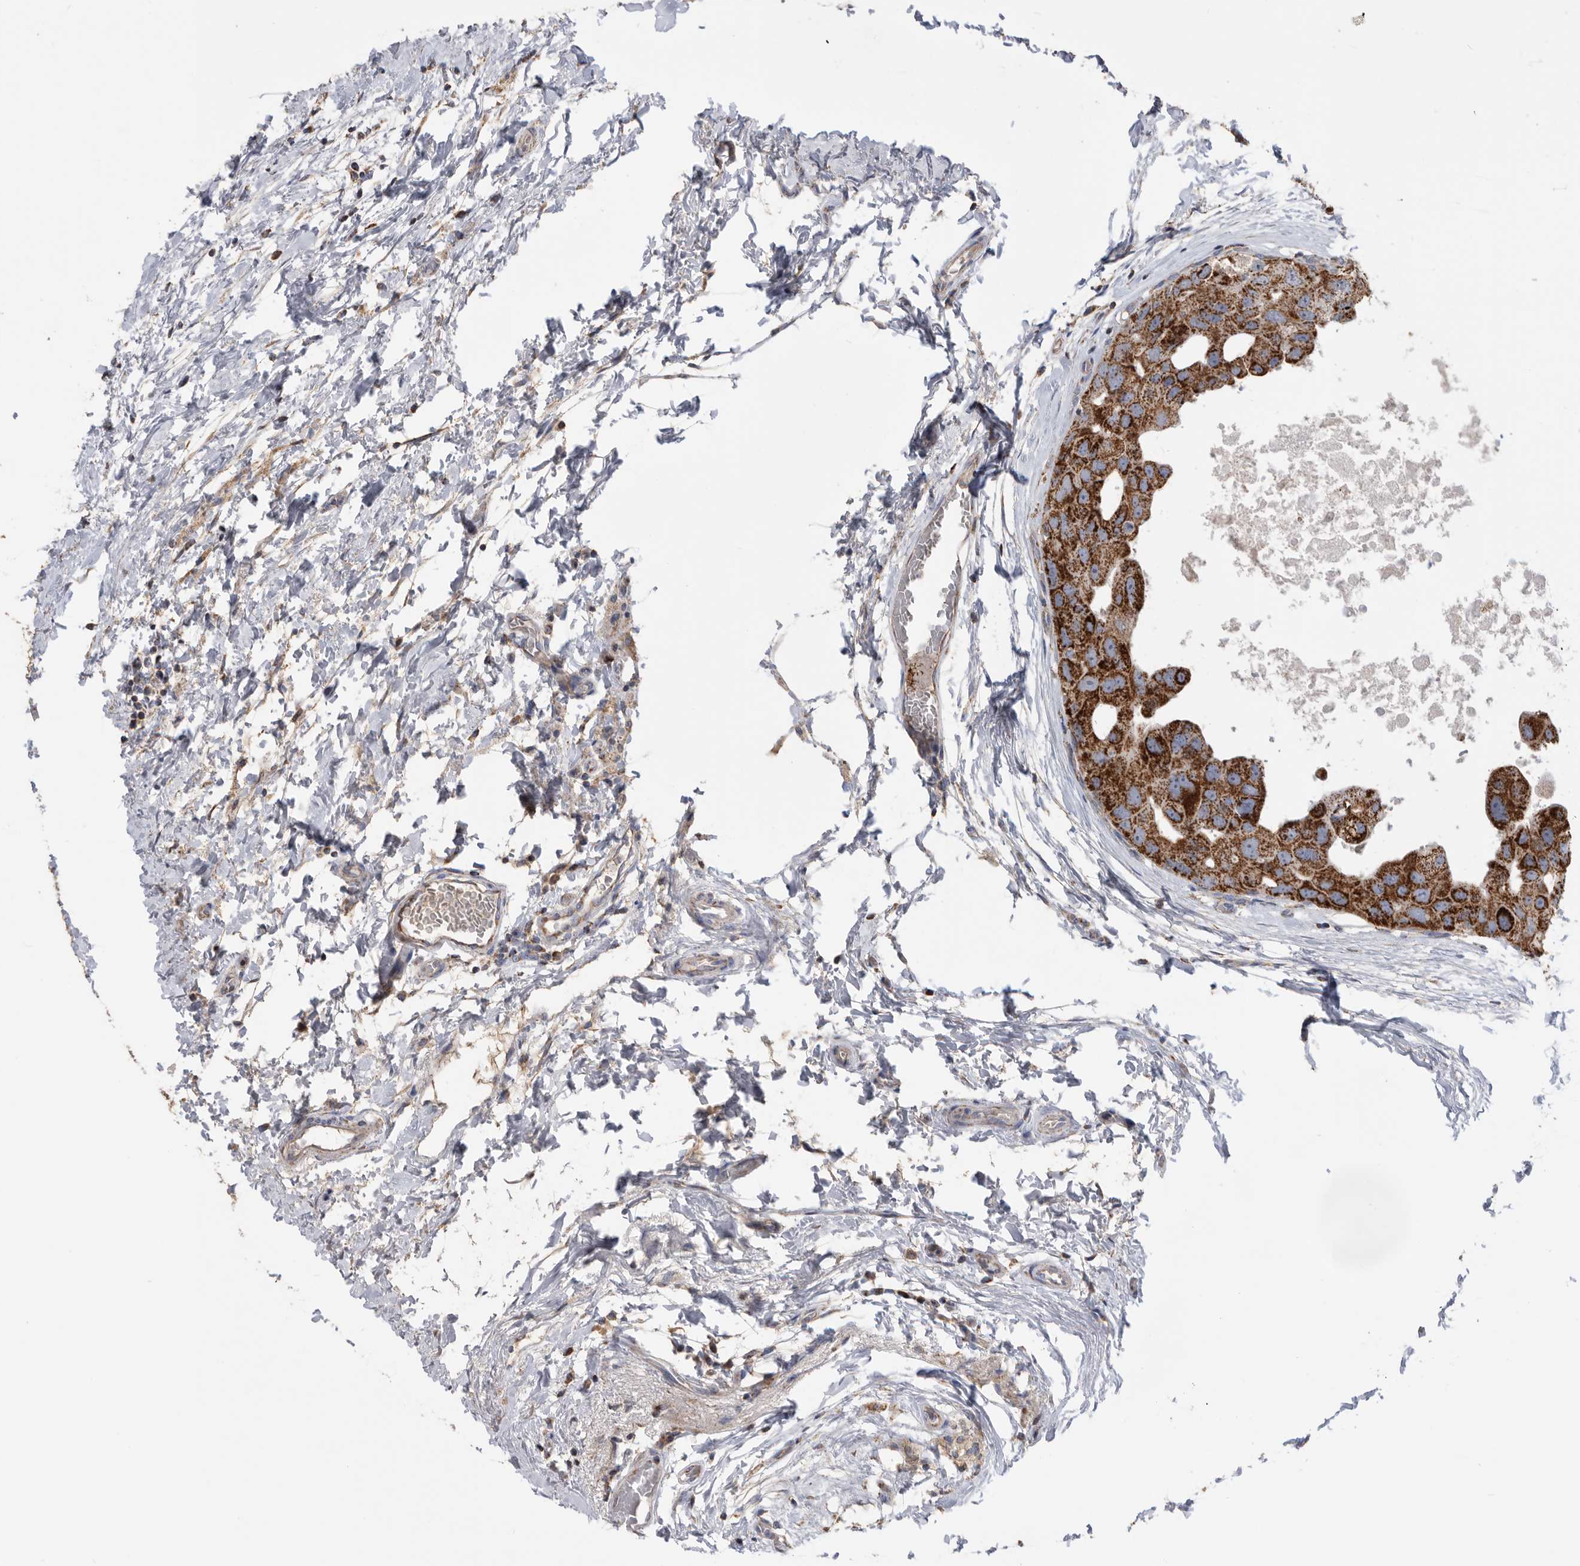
{"staining": {"intensity": "strong", "quantity": ">75%", "location": "cytoplasmic/membranous"}, "tissue": "breast cancer", "cell_type": "Tumor cells", "image_type": "cancer", "snomed": [{"axis": "morphology", "description": "Duct carcinoma"}, {"axis": "topography", "description": "Breast"}], "caption": "Protein expression analysis of infiltrating ductal carcinoma (breast) shows strong cytoplasmic/membranous expression in about >75% of tumor cells.", "gene": "WFDC1", "patient": {"sex": "female", "age": 62}}